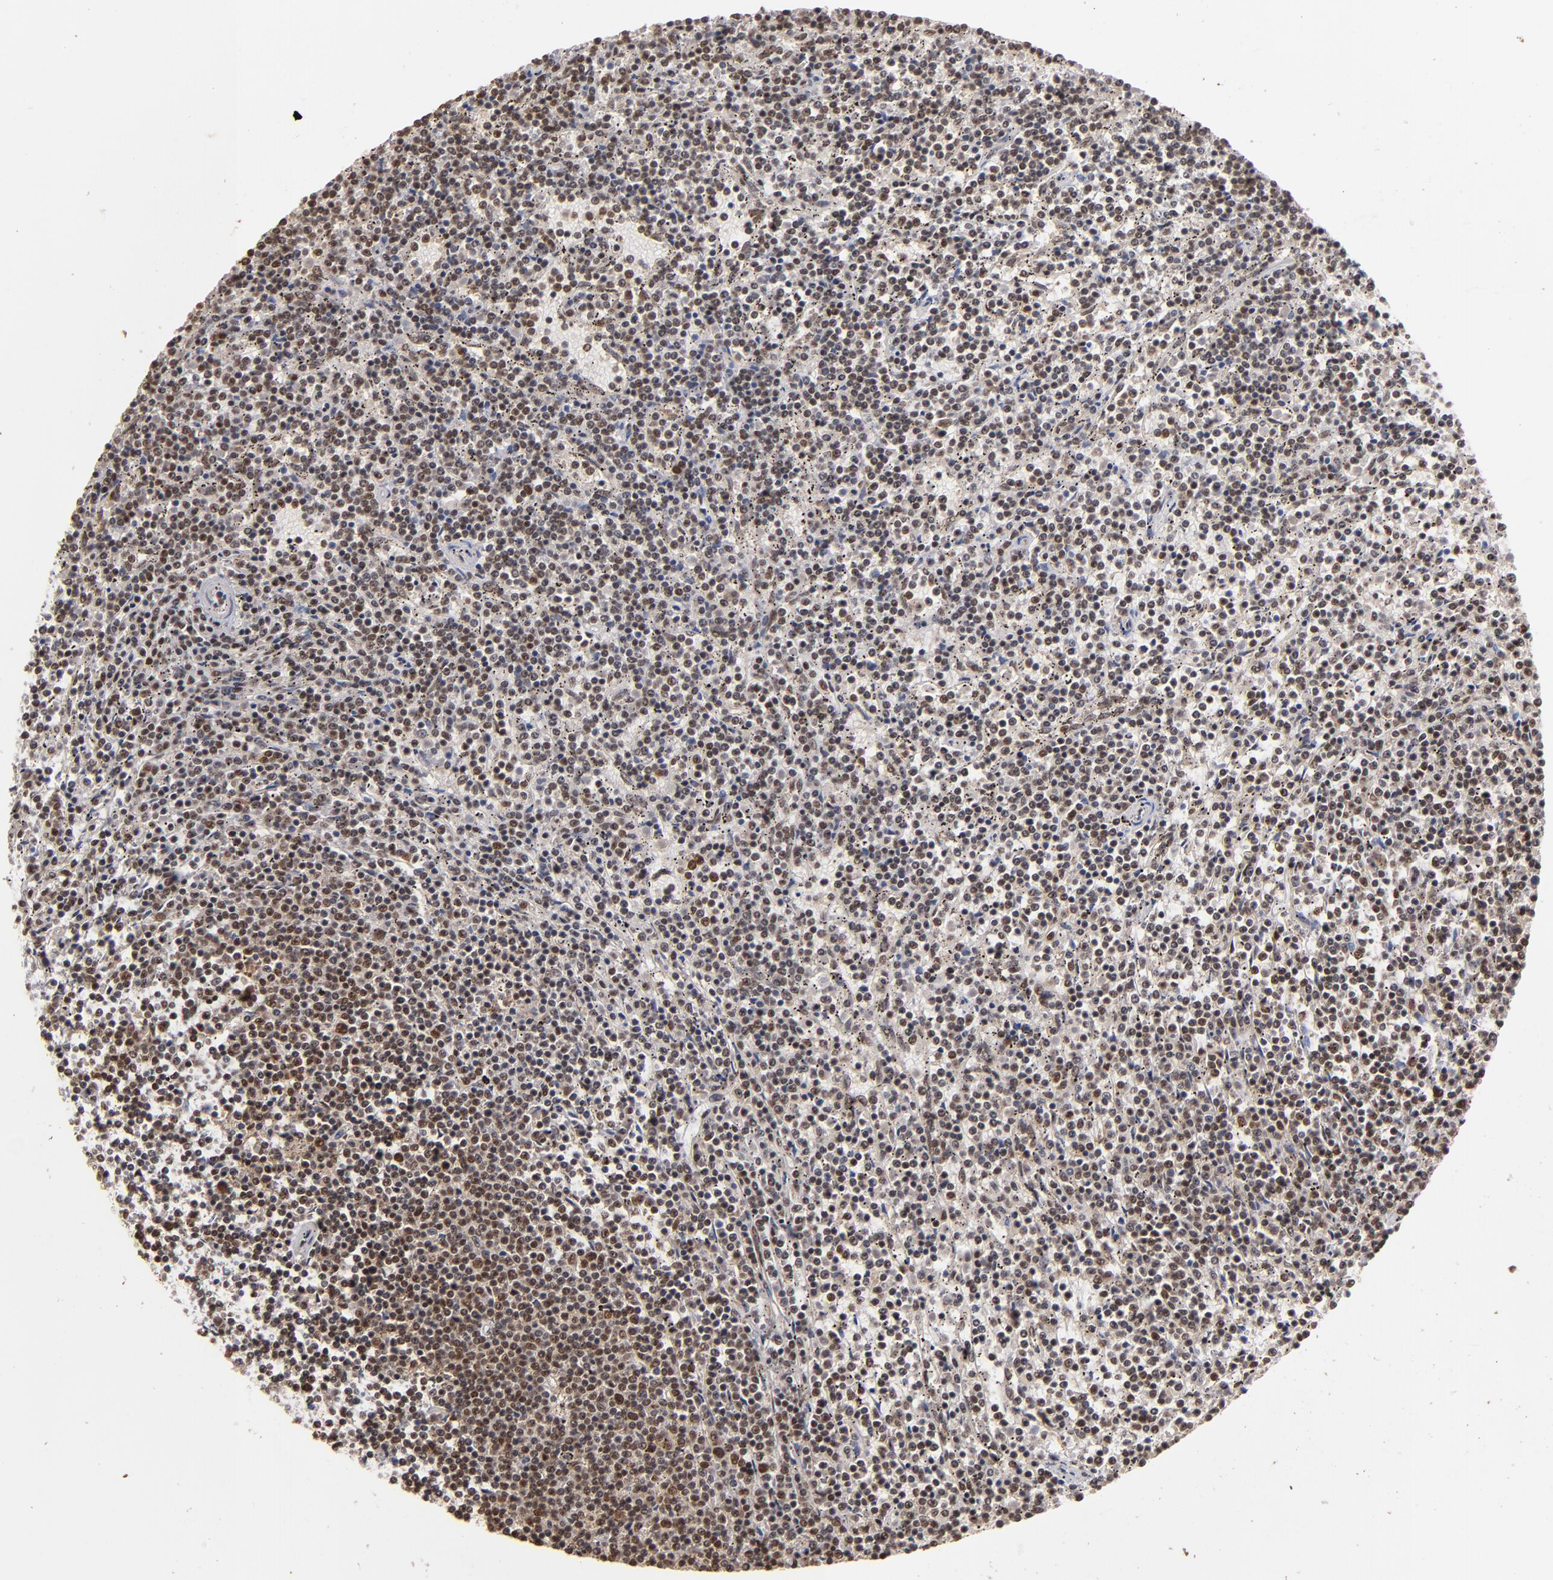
{"staining": {"intensity": "moderate", "quantity": "25%-75%", "location": "nuclear"}, "tissue": "lymphoma", "cell_type": "Tumor cells", "image_type": "cancer", "snomed": [{"axis": "morphology", "description": "Malignant lymphoma, non-Hodgkin's type, Low grade"}, {"axis": "topography", "description": "Spleen"}], "caption": "The micrograph exhibits immunohistochemical staining of low-grade malignant lymphoma, non-Hodgkin's type. There is moderate nuclear positivity is identified in about 25%-75% of tumor cells. (Brightfield microscopy of DAB IHC at high magnification).", "gene": "SNW1", "patient": {"sex": "female", "age": 50}}